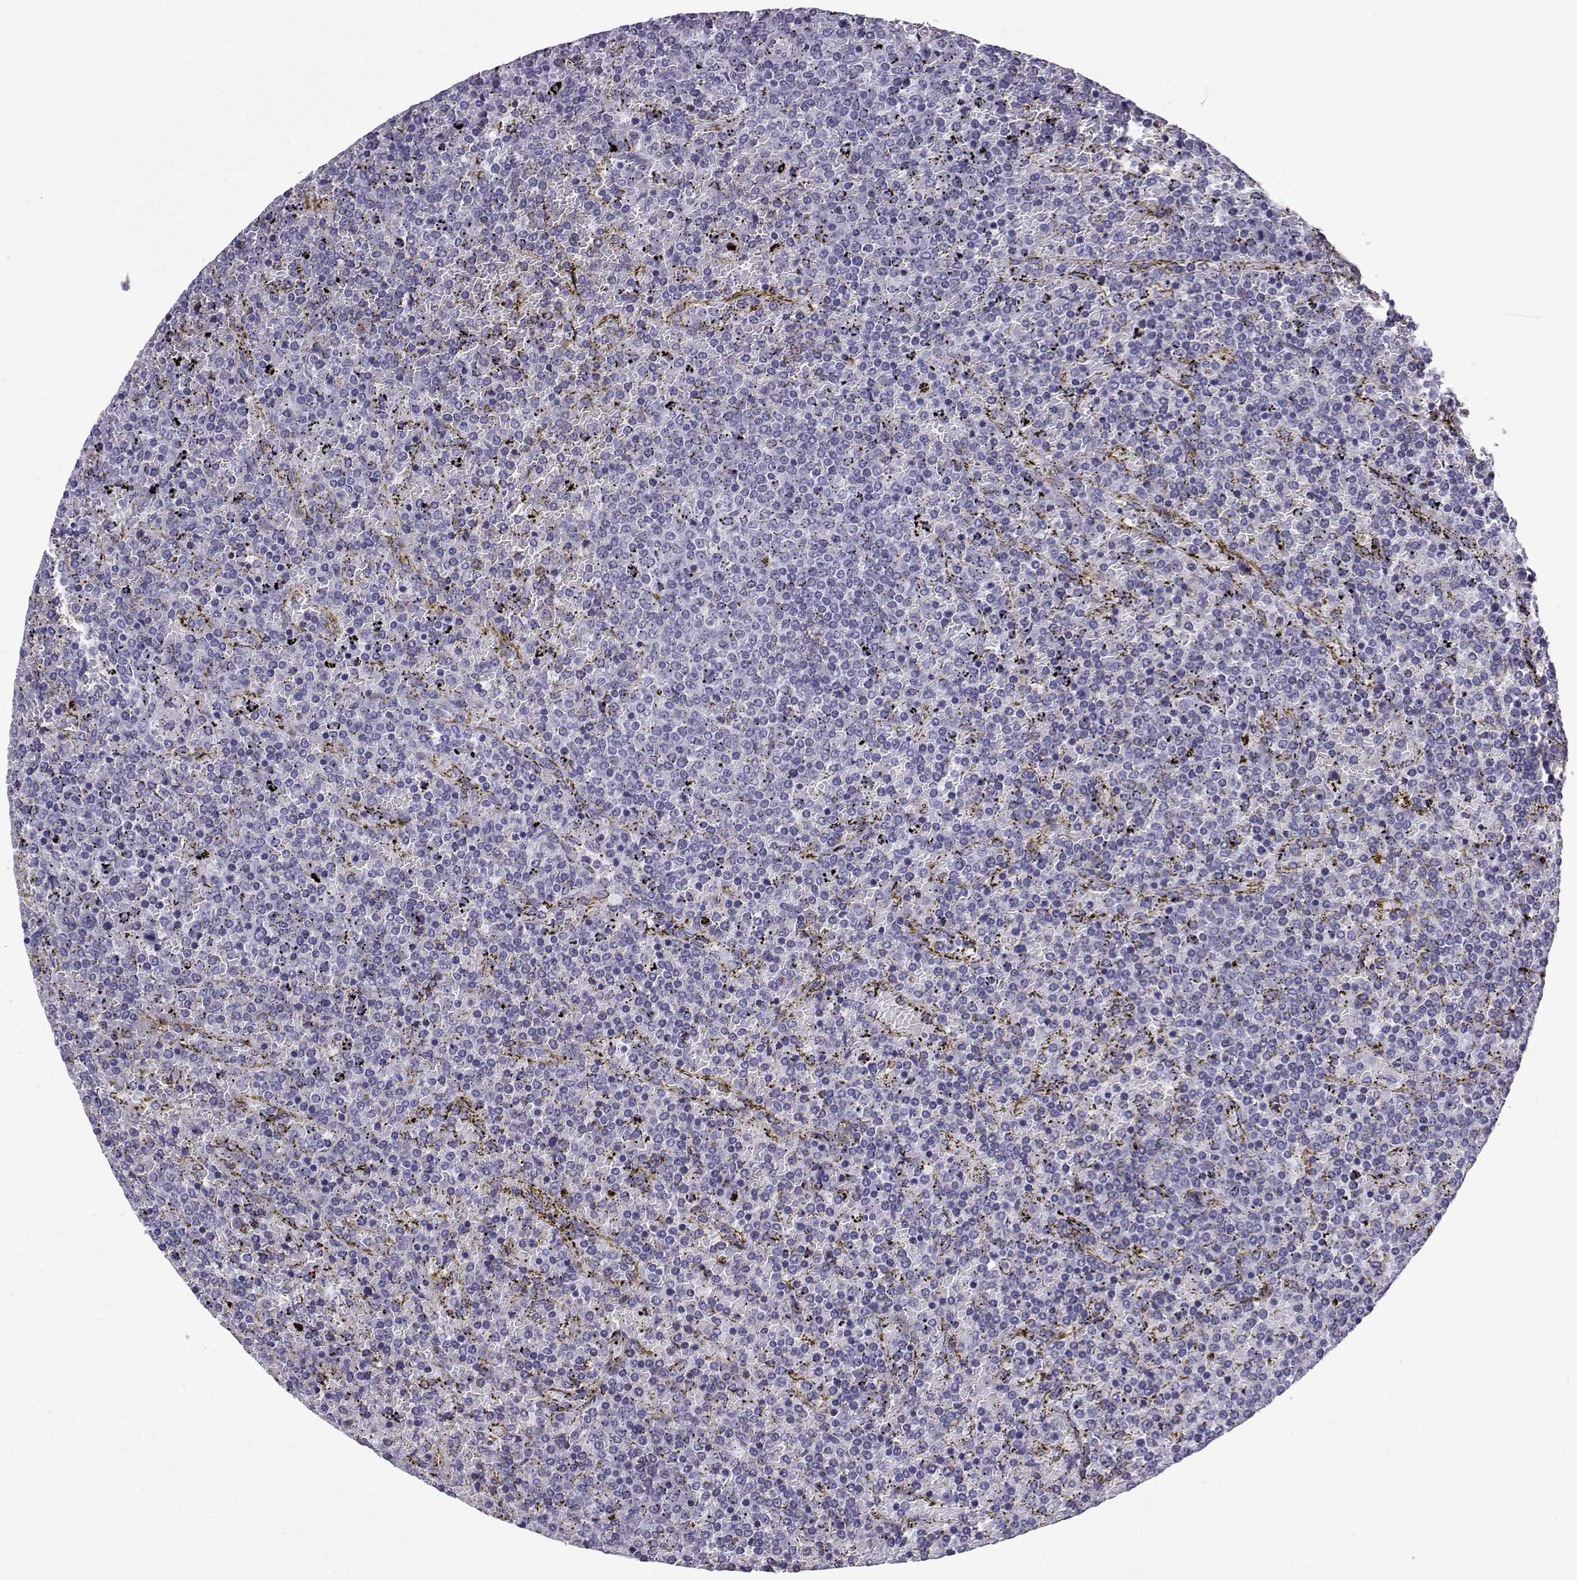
{"staining": {"intensity": "negative", "quantity": "none", "location": "none"}, "tissue": "lymphoma", "cell_type": "Tumor cells", "image_type": "cancer", "snomed": [{"axis": "morphology", "description": "Malignant lymphoma, non-Hodgkin's type, Low grade"}, {"axis": "topography", "description": "Spleen"}], "caption": "Malignant lymphoma, non-Hodgkin's type (low-grade) was stained to show a protein in brown. There is no significant positivity in tumor cells. Brightfield microscopy of immunohistochemistry stained with DAB (3,3'-diaminobenzidine) (brown) and hematoxylin (blue), captured at high magnification.", "gene": "ACRBP", "patient": {"sex": "female", "age": 77}}